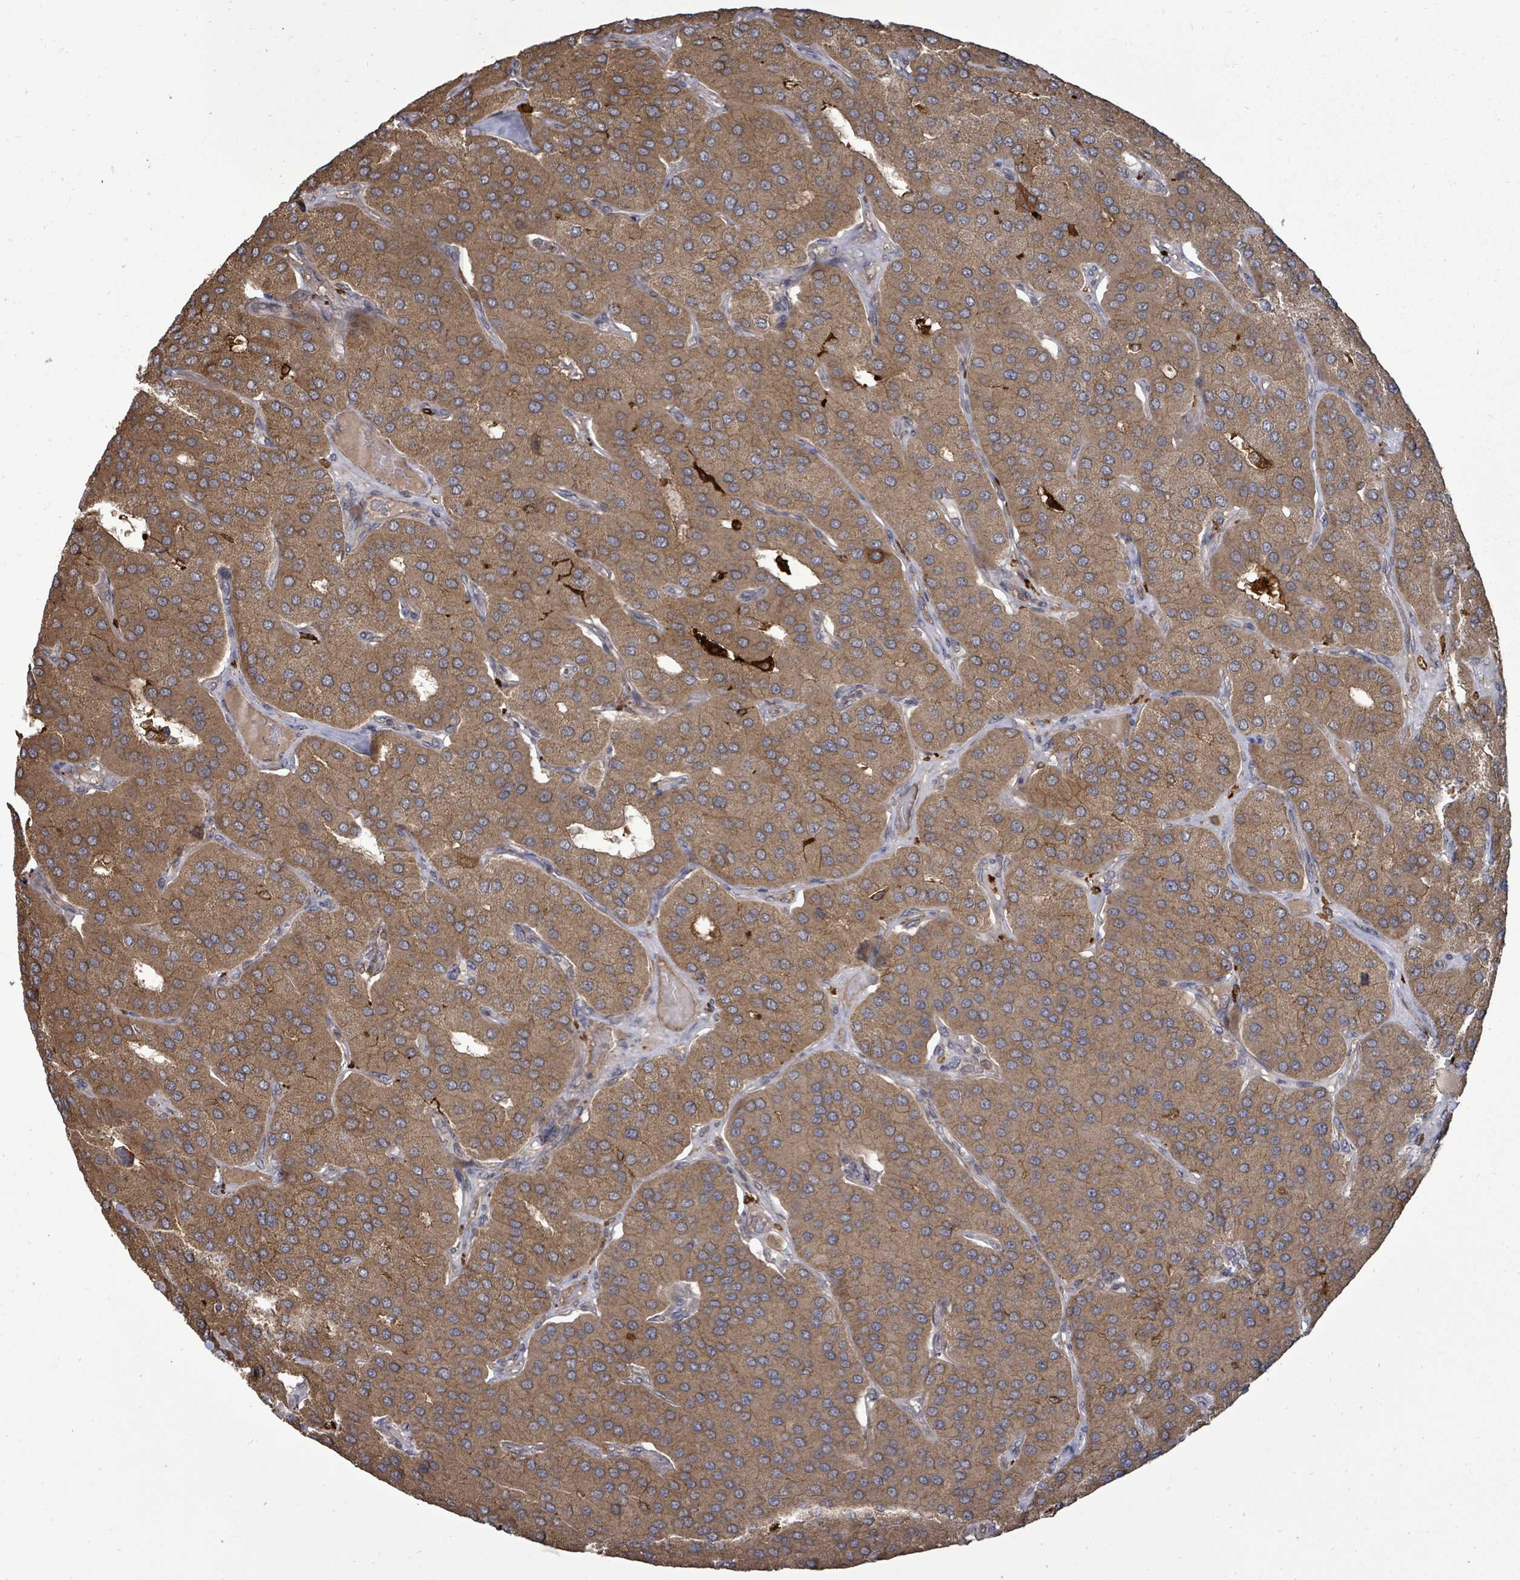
{"staining": {"intensity": "moderate", "quantity": ">75%", "location": "cytoplasmic/membranous"}, "tissue": "parathyroid gland", "cell_type": "Glandular cells", "image_type": "normal", "snomed": [{"axis": "morphology", "description": "Normal tissue, NOS"}, {"axis": "morphology", "description": "Adenoma, NOS"}, {"axis": "topography", "description": "Parathyroid gland"}], "caption": "Moderate cytoplasmic/membranous positivity is present in about >75% of glandular cells in unremarkable parathyroid gland. (IHC, brightfield microscopy, high magnification).", "gene": "EIF3CL", "patient": {"sex": "female", "age": 86}}